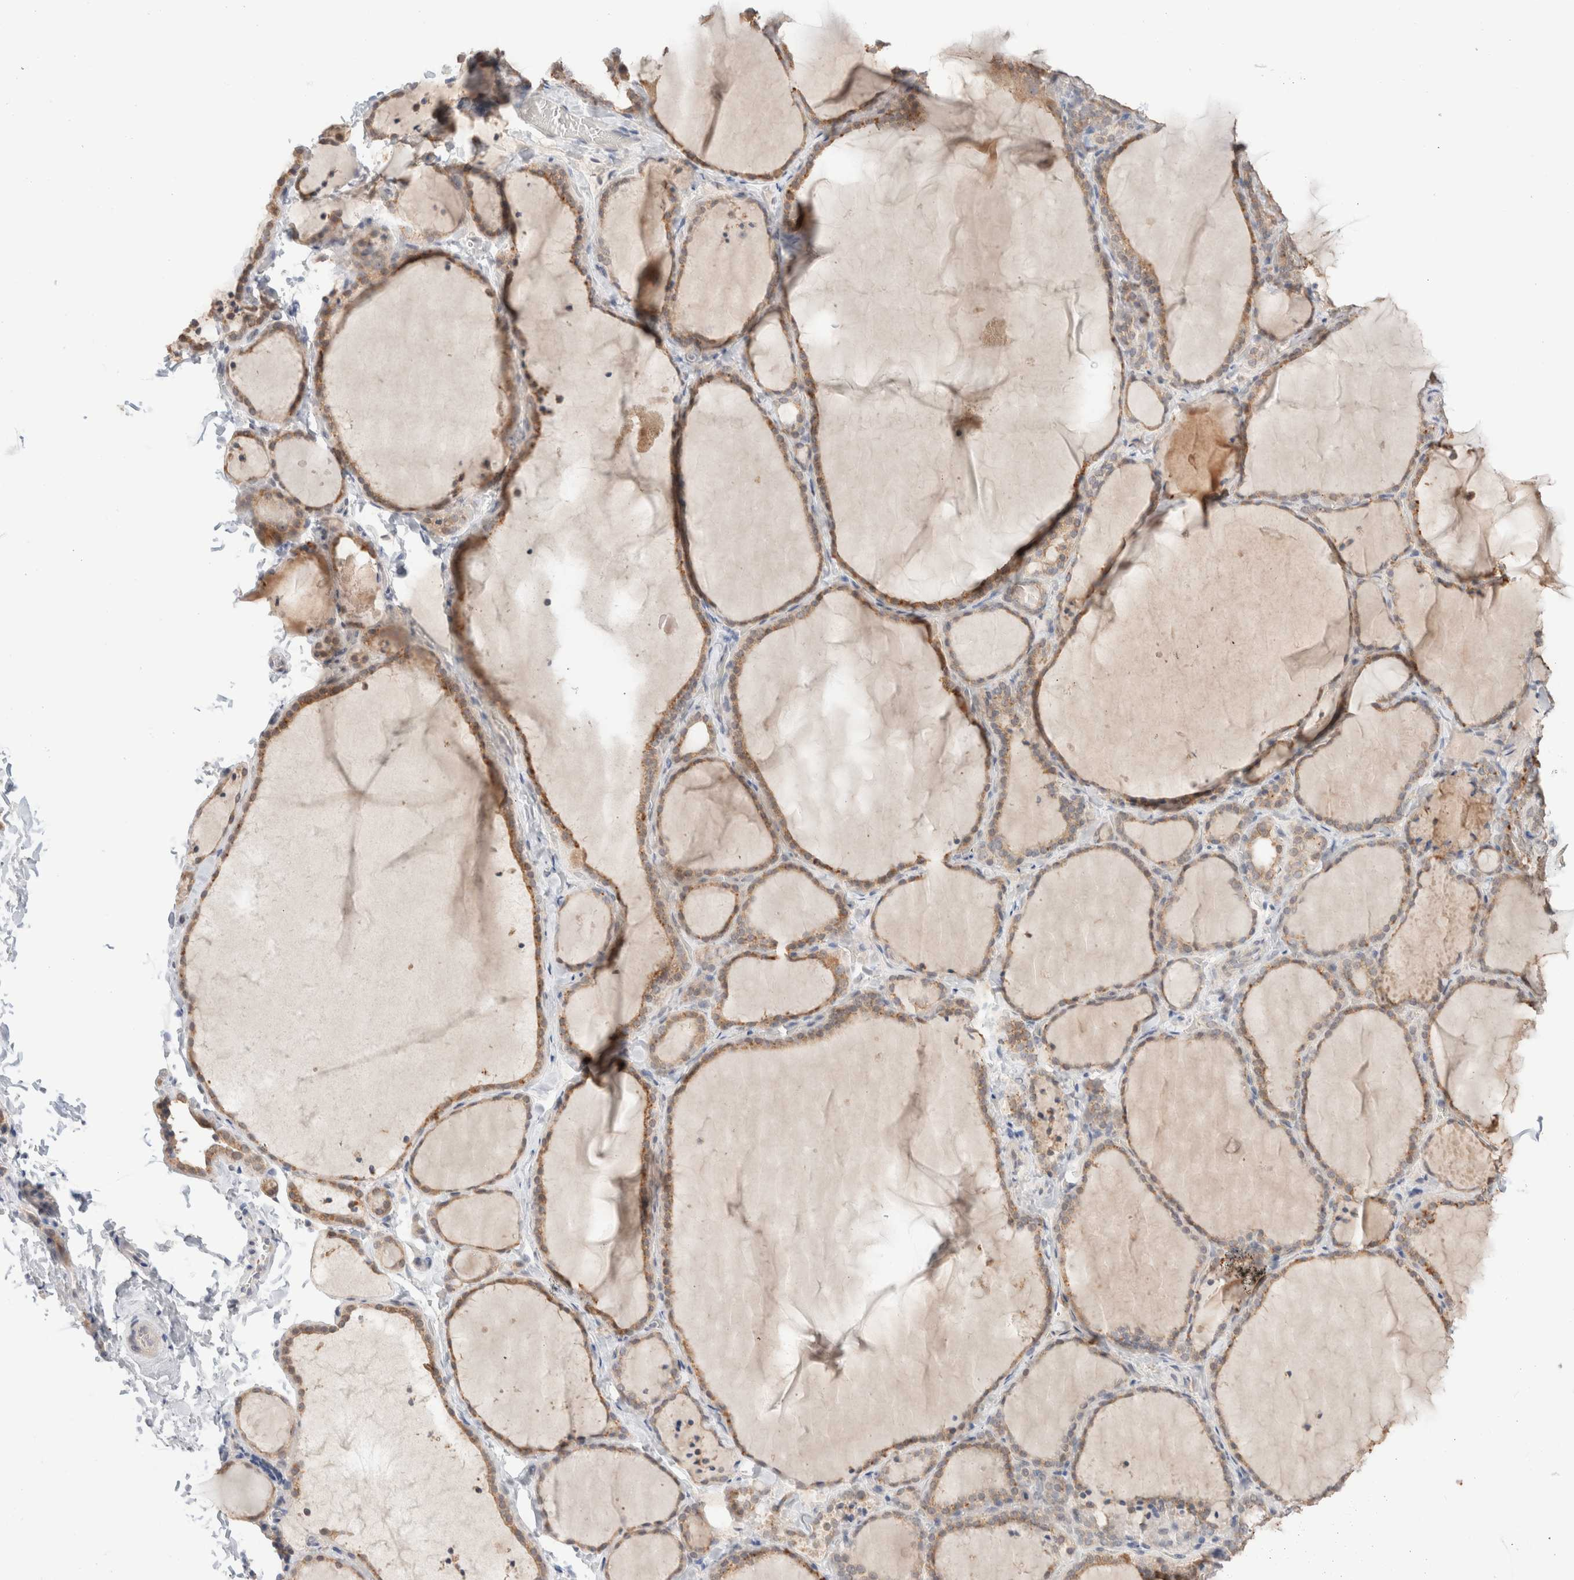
{"staining": {"intensity": "moderate", "quantity": ">75%", "location": "cytoplasmic/membranous"}, "tissue": "thyroid gland", "cell_type": "Glandular cells", "image_type": "normal", "snomed": [{"axis": "morphology", "description": "Normal tissue, NOS"}, {"axis": "topography", "description": "Thyroid gland"}], "caption": "Protein expression analysis of benign human thyroid gland reveals moderate cytoplasmic/membranous positivity in about >75% of glandular cells. Ihc stains the protein in brown and the nuclei are stained blue.", "gene": "TRIM41", "patient": {"sex": "female", "age": 22}}